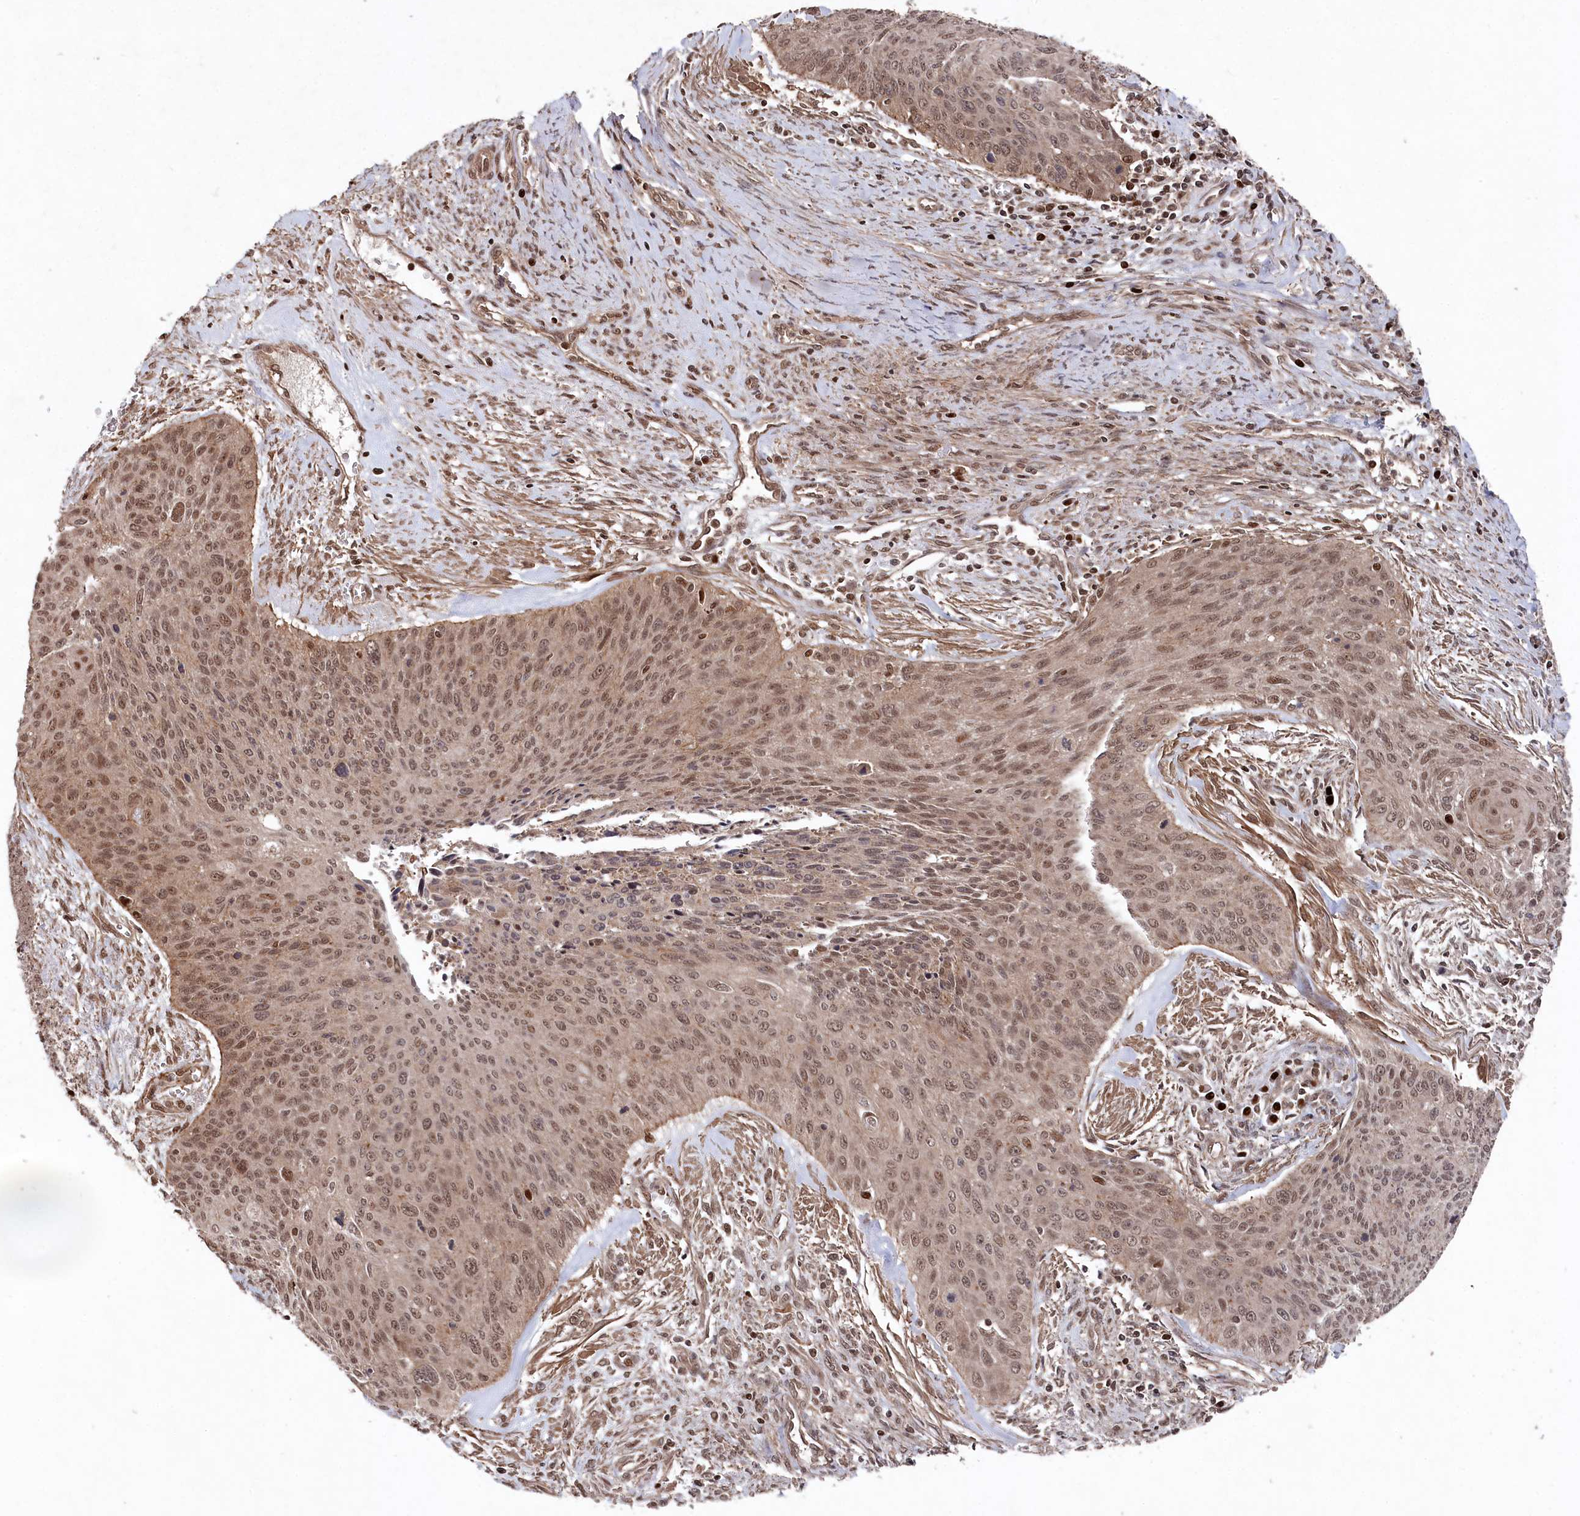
{"staining": {"intensity": "moderate", "quantity": ">75%", "location": "nuclear"}, "tissue": "cervical cancer", "cell_type": "Tumor cells", "image_type": "cancer", "snomed": [{"axis": "morphology", "description": "Squamous cell carcinoma, NOS"}, {"axis": "topography", "description": "Cervix"}], "caption": "Immunohistochemistry (IHC) histopathology image of neoplastic tissue: cervical squamous cell carcinoma stained using immunohistochemistry exhibits medium levels of moderate protein expression localized specifically in the nuclear of tumor cells, appearing as a nuclear brown color.", "gene": "BORCS7", "patient": {"sex": "female", "age": 55}}